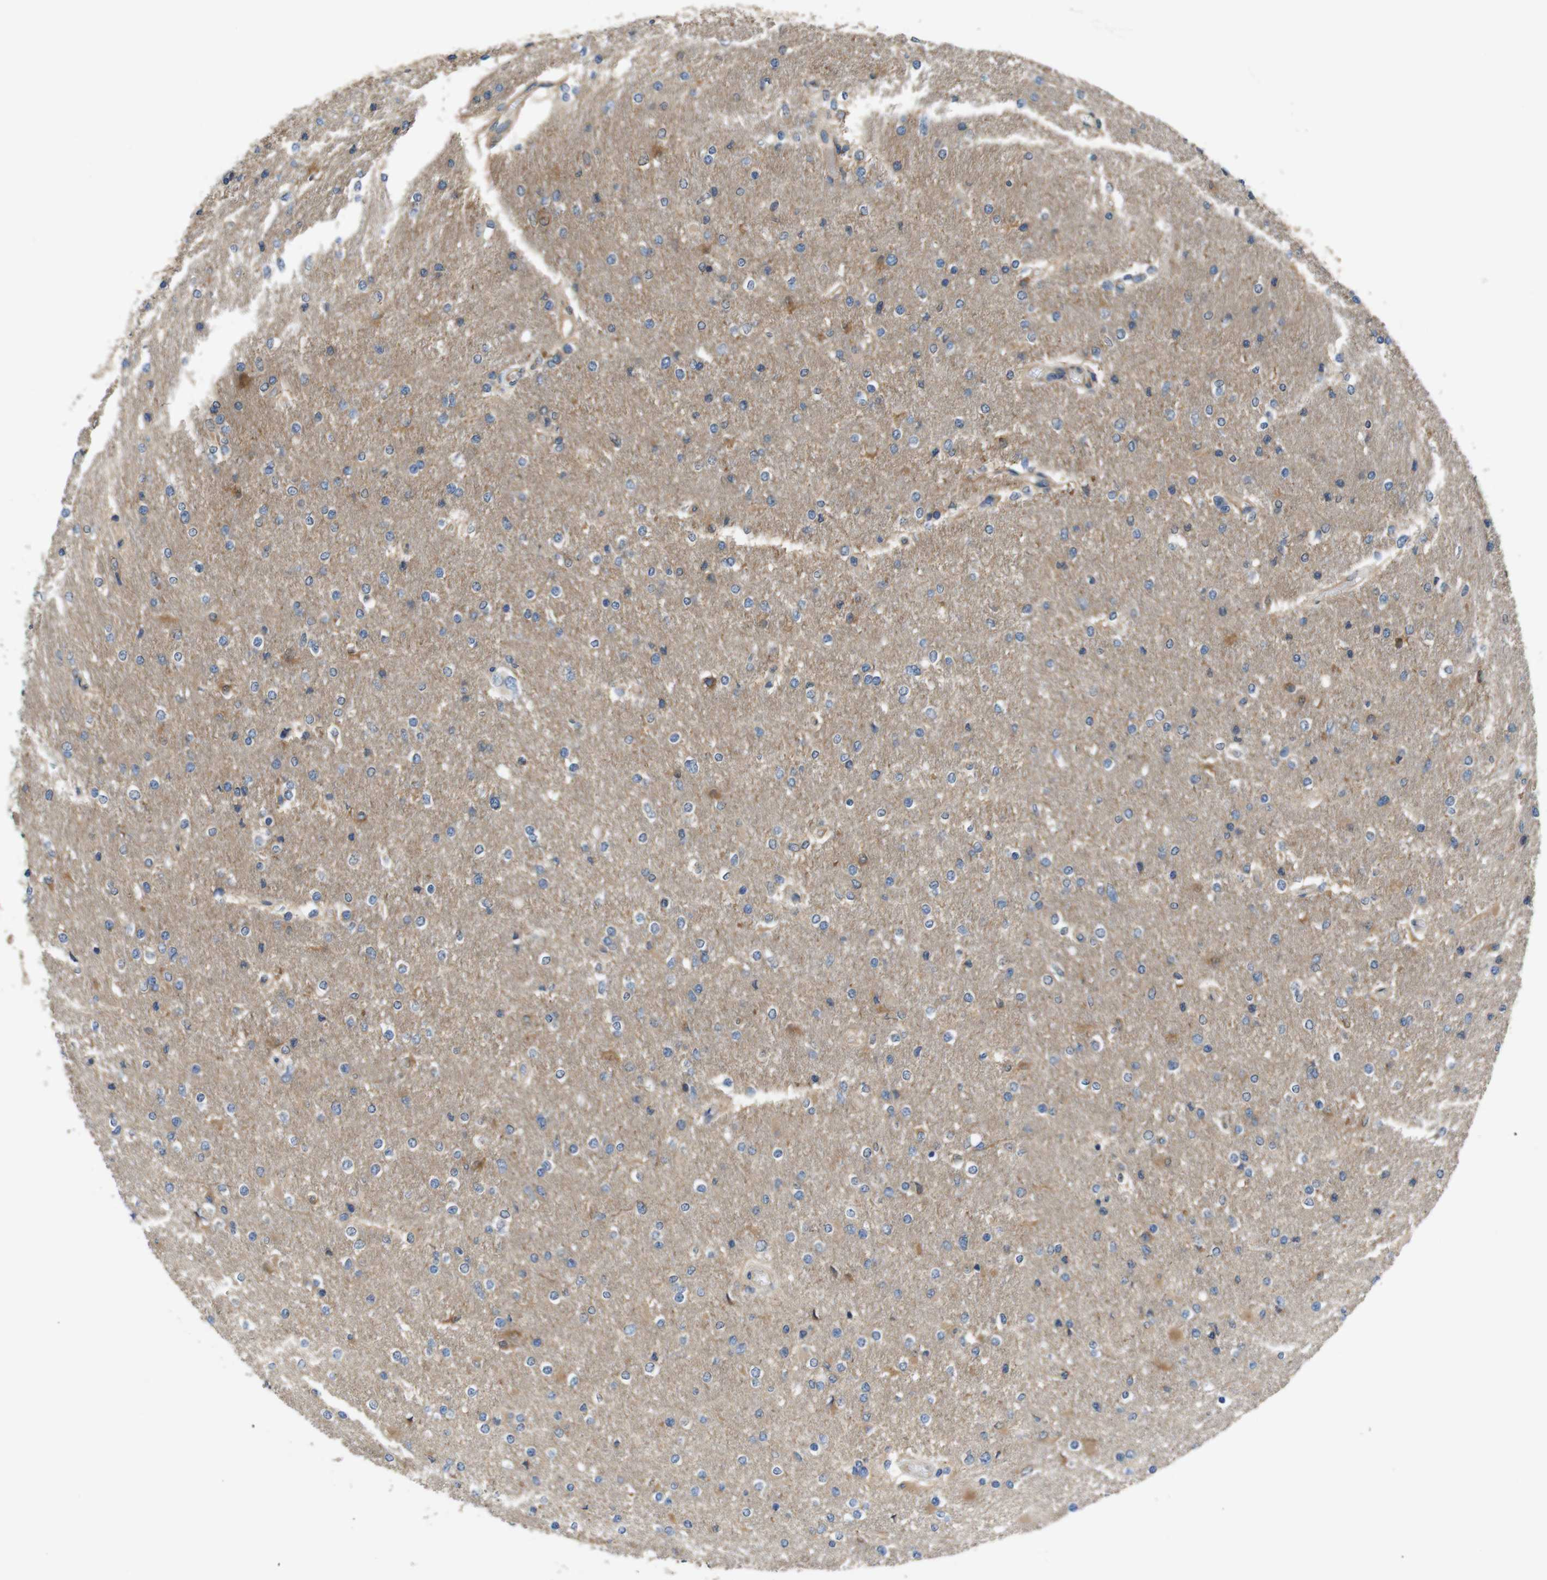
{"staining": {"intensity": "moderate", "quantity": "25%-75%", "location": "cytoplasmic/membranous"}, "tissue": "glioma", "cell_type": "Tumor cells", "image_type": "cancer", "snomed": [{"axis": "morphology", "description": "Glioma, malignant, High grade"}, {"axis": "topography", "description": "Cerebral cortex"}], "caption": "Immunohistochemistry histopathology image of neoplastic tissue: glioma stained using immunohistochemistry (IHC) demonstrates medium levels of moderate protein expression localized specifically in the cytoplasmic/membranous of tumor cells, appearing as a cytoplasmic/membranous brown color.", "gene": "DCTN1", "patient": {"sex": "female", "age": 36}}